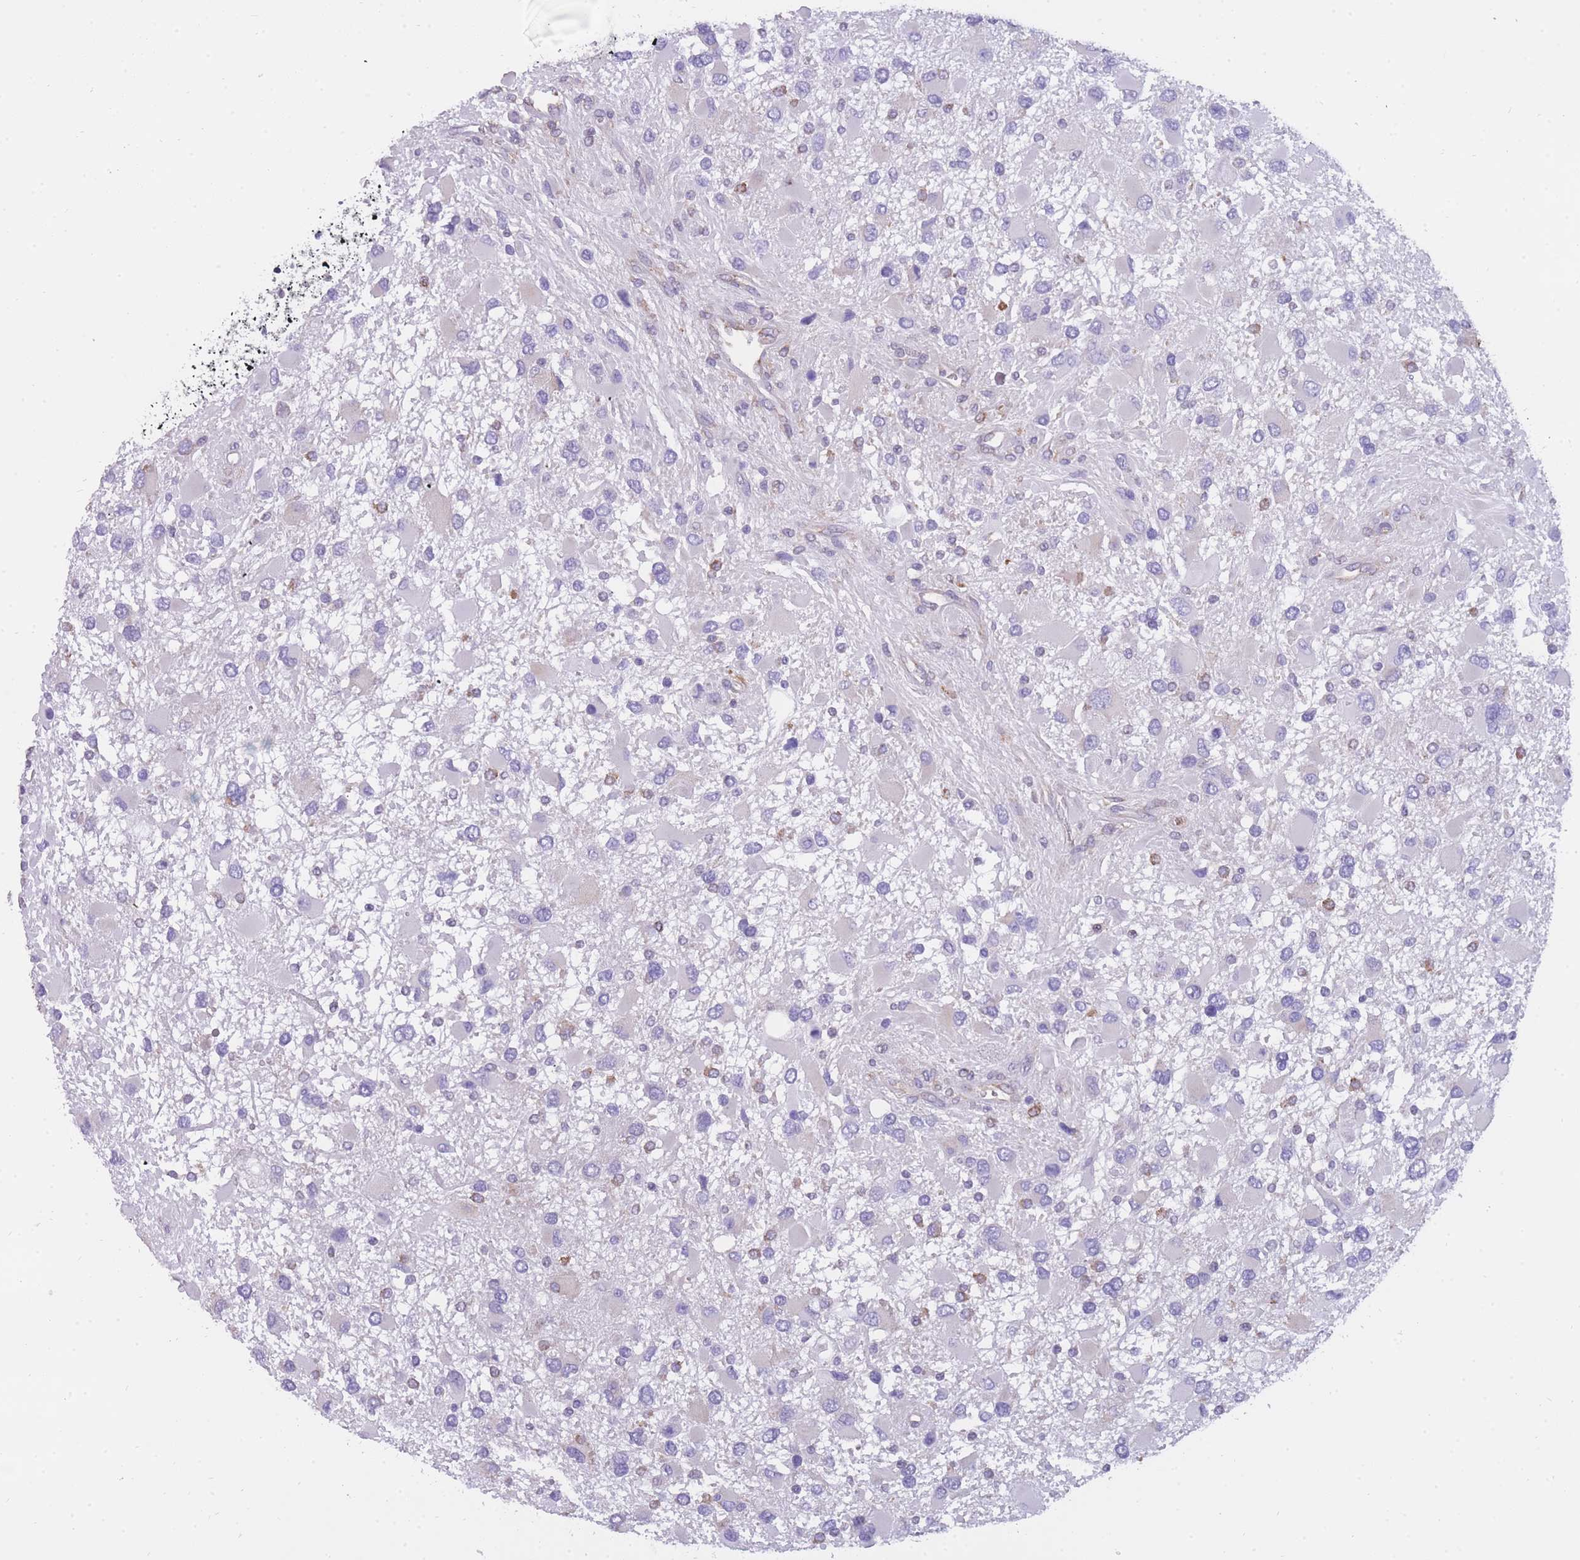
{"staining": {"intensity": "negative", "quantity": "none", "location": "none"}, "tissue": "glioma", "cell_type": "Tumor cells", "image_type": "cancer", "snomed": [{"axis": "morphology", "description": "Glioma, malignant, High grade"}, {"axis": "topography", "description": "Brain"}], "caption": "IHC micrograph of neoplastic tissue: glioma stained with DAB exhibits no significant protein staining in tumor cells.", "gene": "ZNF662", "patient": {"sex": "male", "age": 53}}